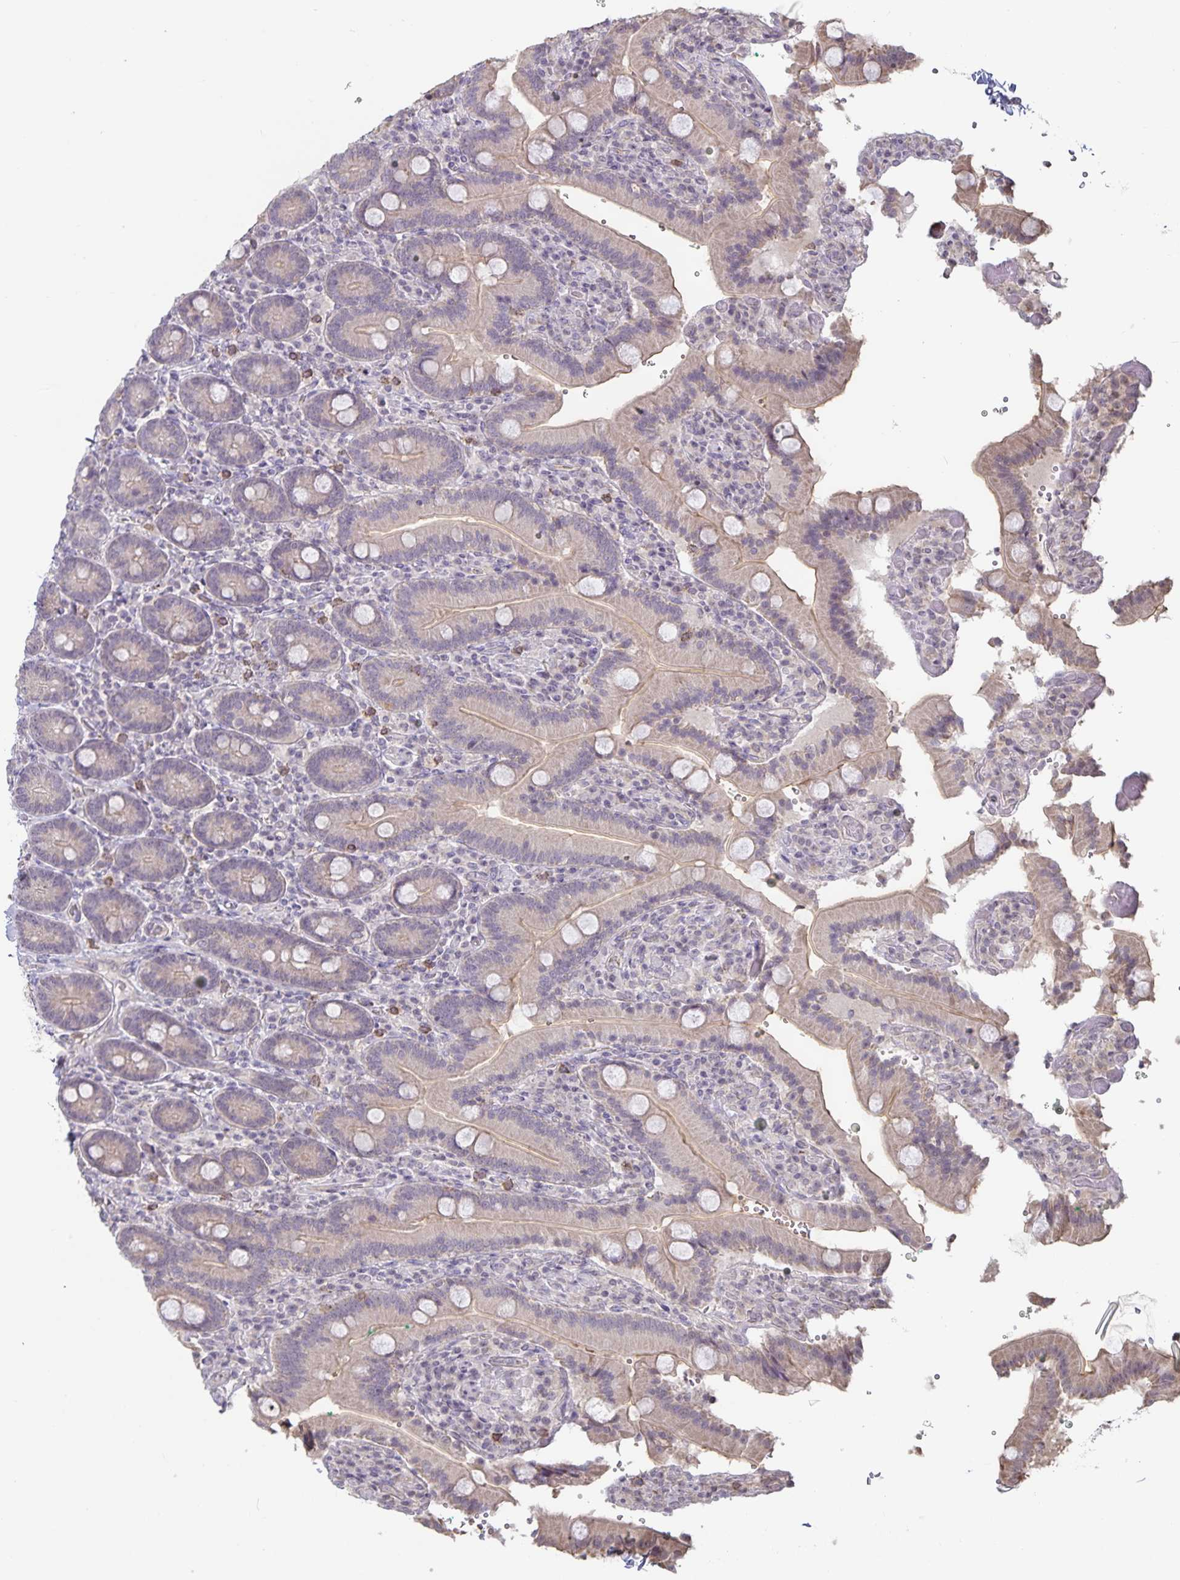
{"staining": {"intensity": "weak", "quantity": "25%-75%", "location": "cytoplasmic/membranous"}, "tissue": "duodenum", "cell_type": "Glandular cells", "image_type": "normal", "snomed": [{"axis": "morphology", "description": "Normal tissue, NOS"}, {"axis": "topography", "description": "Duodenum"}], "caption": "Immunohistochemistry histopathology image of unremarkable human duodenum stained for a protein (brown), which demonstrates low levels of weak cytoplasmic/membranous expression in approximately 25%-75% of glandular cells.", "gene": "DNAH9", "patient": {"sex": "female", "age": 62}}